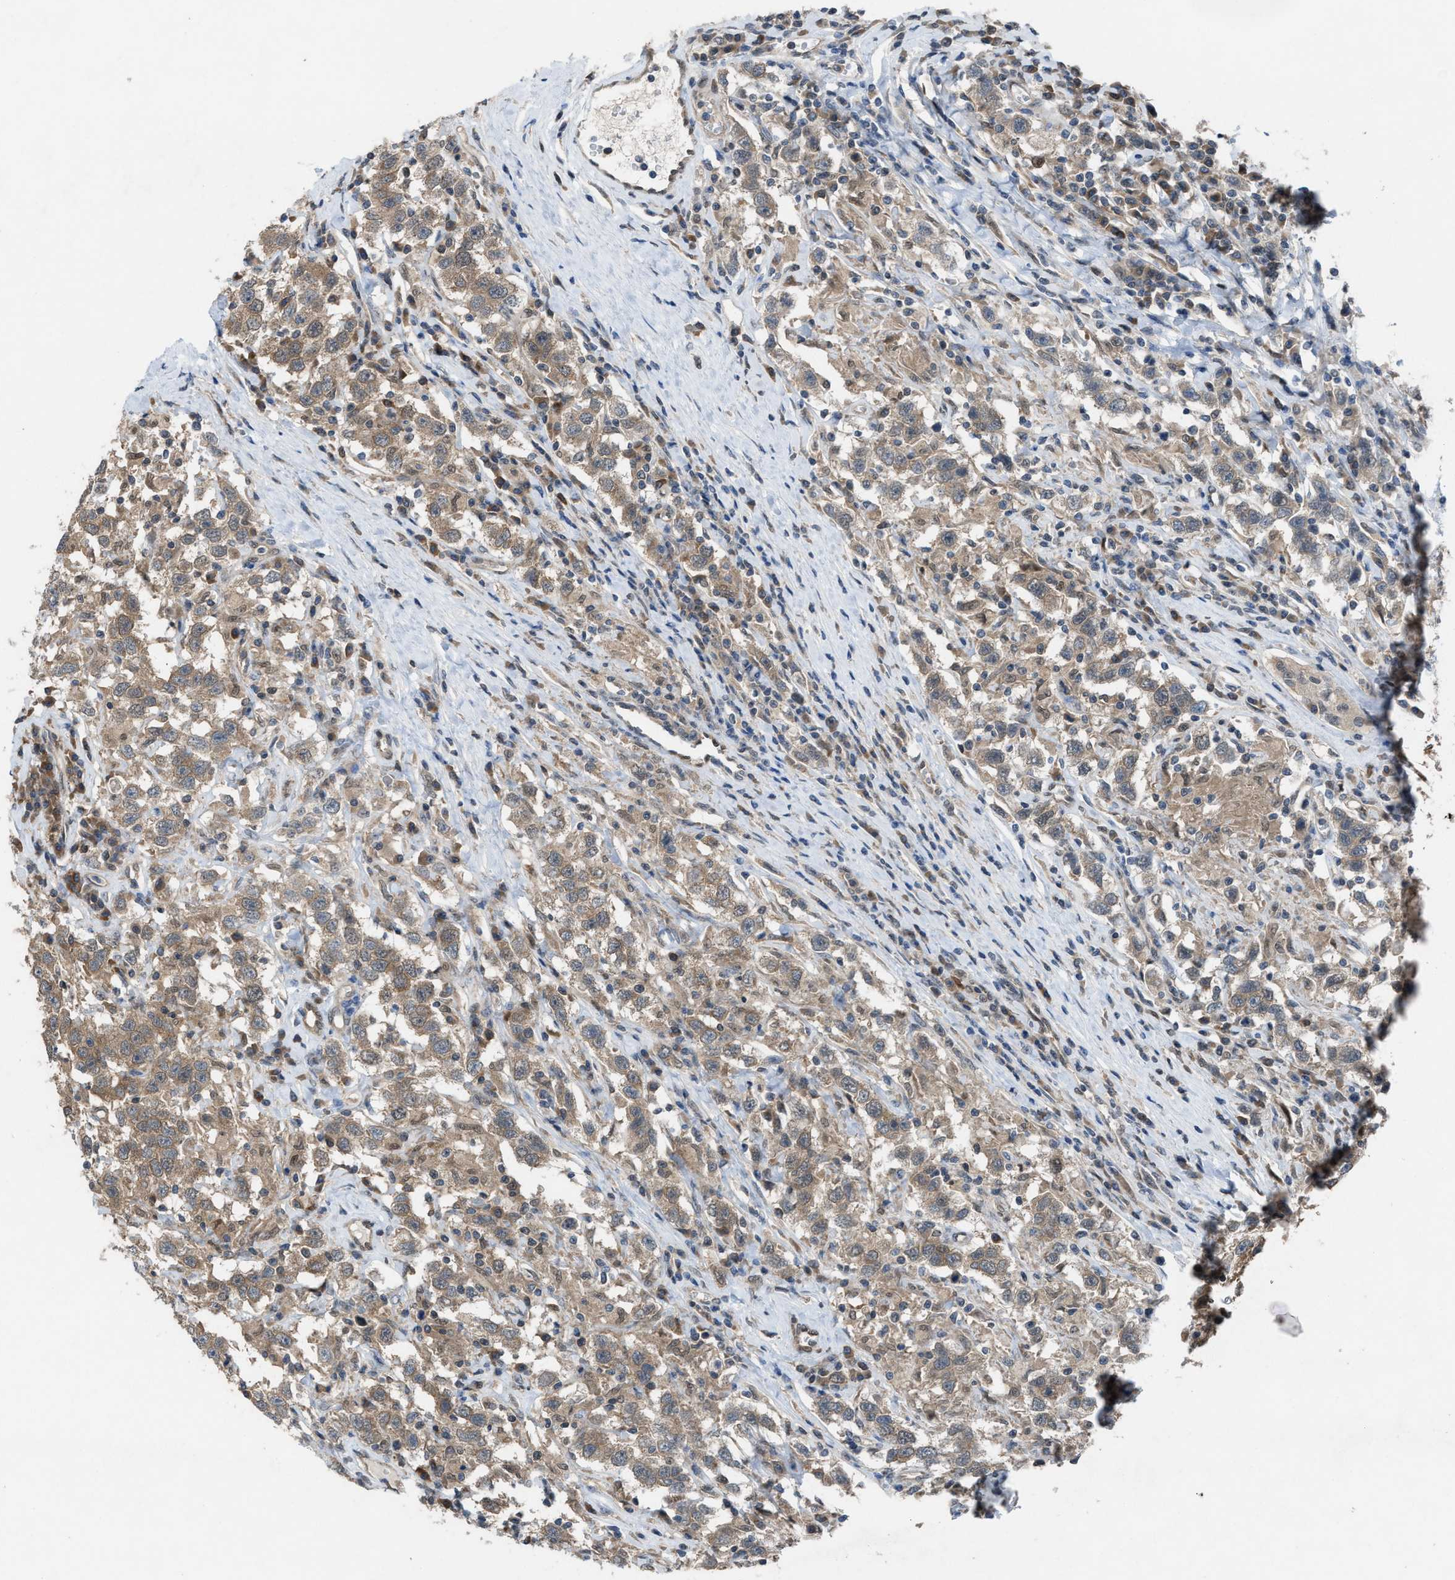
{"staining": {"intensity": "moderate", "quantity": ">75%", "location": "cytoplasmic/membranous"}, "tissue": "testis cancer", "cell_type": "Tumor cells", "image_type": "cancer", "snomed": [{"axis": "morphology", "description": "Seminoma, NOS"}, {"axis": "topography", "description": "Testis"}], "caption": "High-power microscopy captured an IHC histopathology image of testis cancer, revealing moderate cytoplasmic/membranous staining in about >75% of tumor cells.", "gene": "PLAA", "patient": {"sex": "male", "age": 41}}